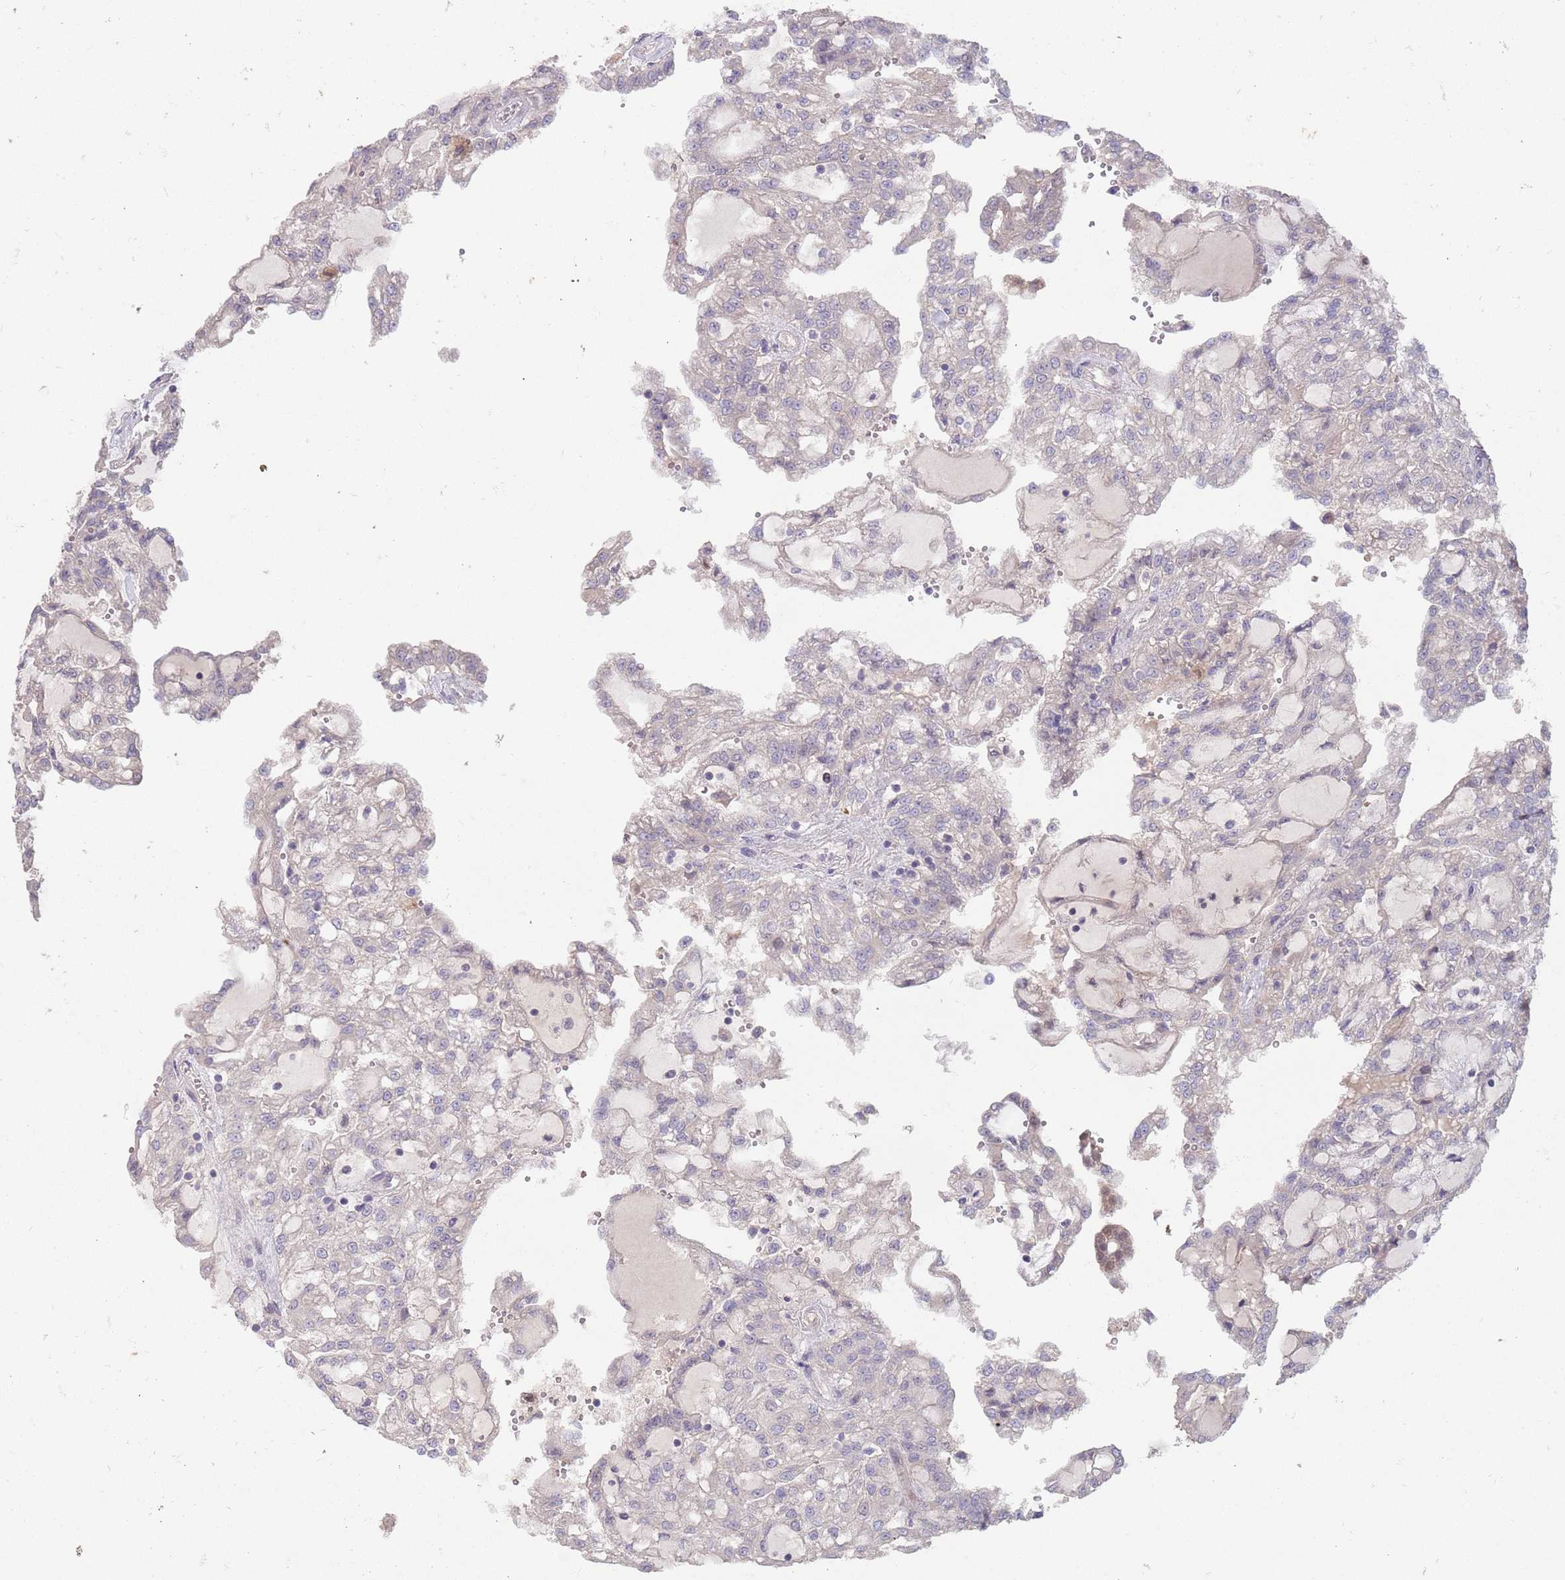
{"staining": {"intensity": "negative", "quantity": "none", "location": "none"}, "tissue": "renal cancer", "cell_type": "Tumor cells", "image_type": "cancer", "snomed": [{"axis": "morphology", "description": "Adenocarcinoma, NOS"}, {"axis": "topography", "description": "Kidney"}], "caption": "Immunohistochemical staining of human adenocarcinoma (renal) exhibits no significant positivity in tumor cells.", "gene": "MEI1", "patient": {"sex": "male", "age": 63}}